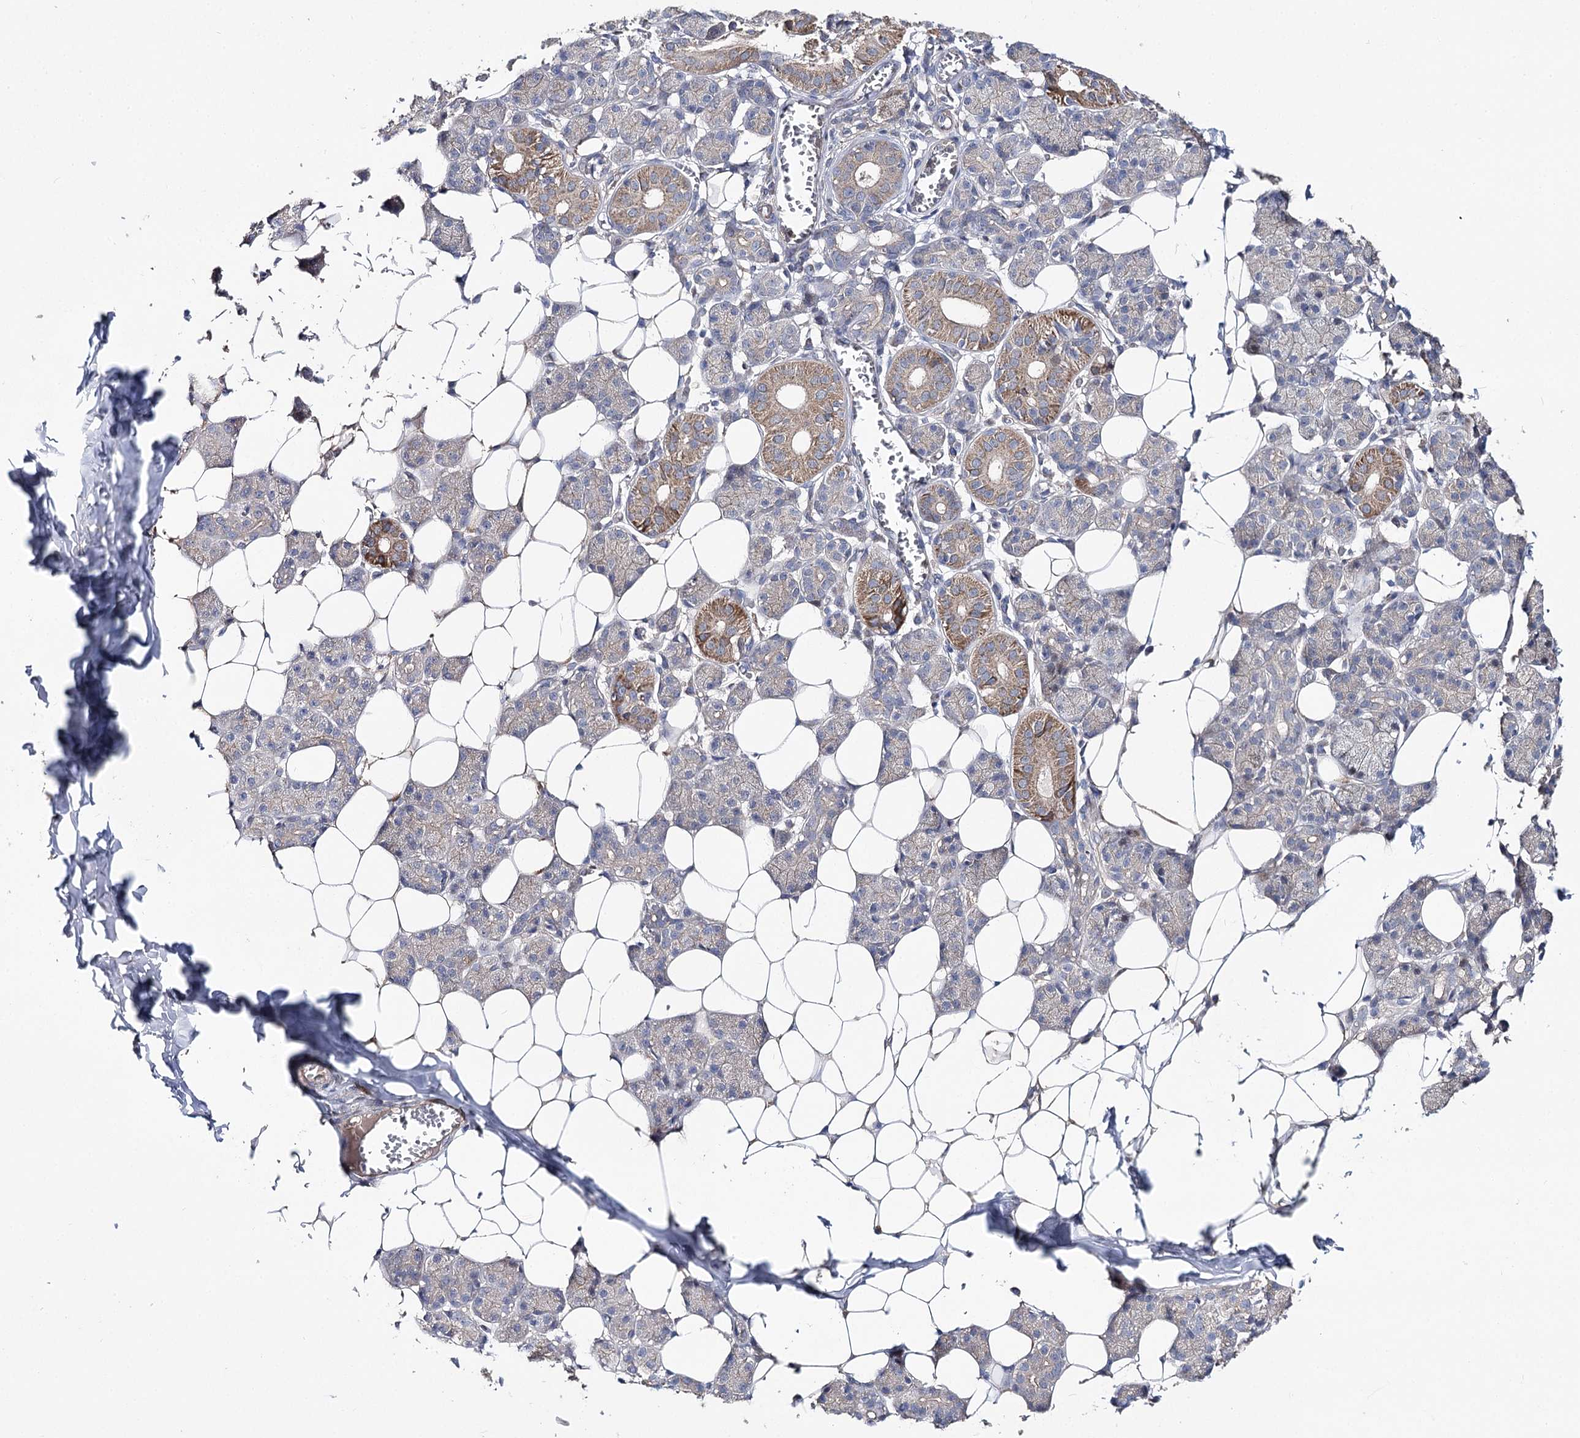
{"staining": {"intensity": "moderate", "quantity": "<25%", "location": "cytoplasmic/membranous"}, "tissue": "salivary gland", "cell_type": "Glandular cells", "image_type": "normal", "snomed": [{"axis": "morphology", "description": "Normal tissue, NOS"}, {"axis": "topography", "description": "Salivary gland"}], "caption": "Salivary gland stained for a protein (brown) reveals moderate cytoplasmic/membranous positive staining in about <25% of glandular cells.", "gene": "AURKC", "patient": {"sex": "female", "age": 33}}